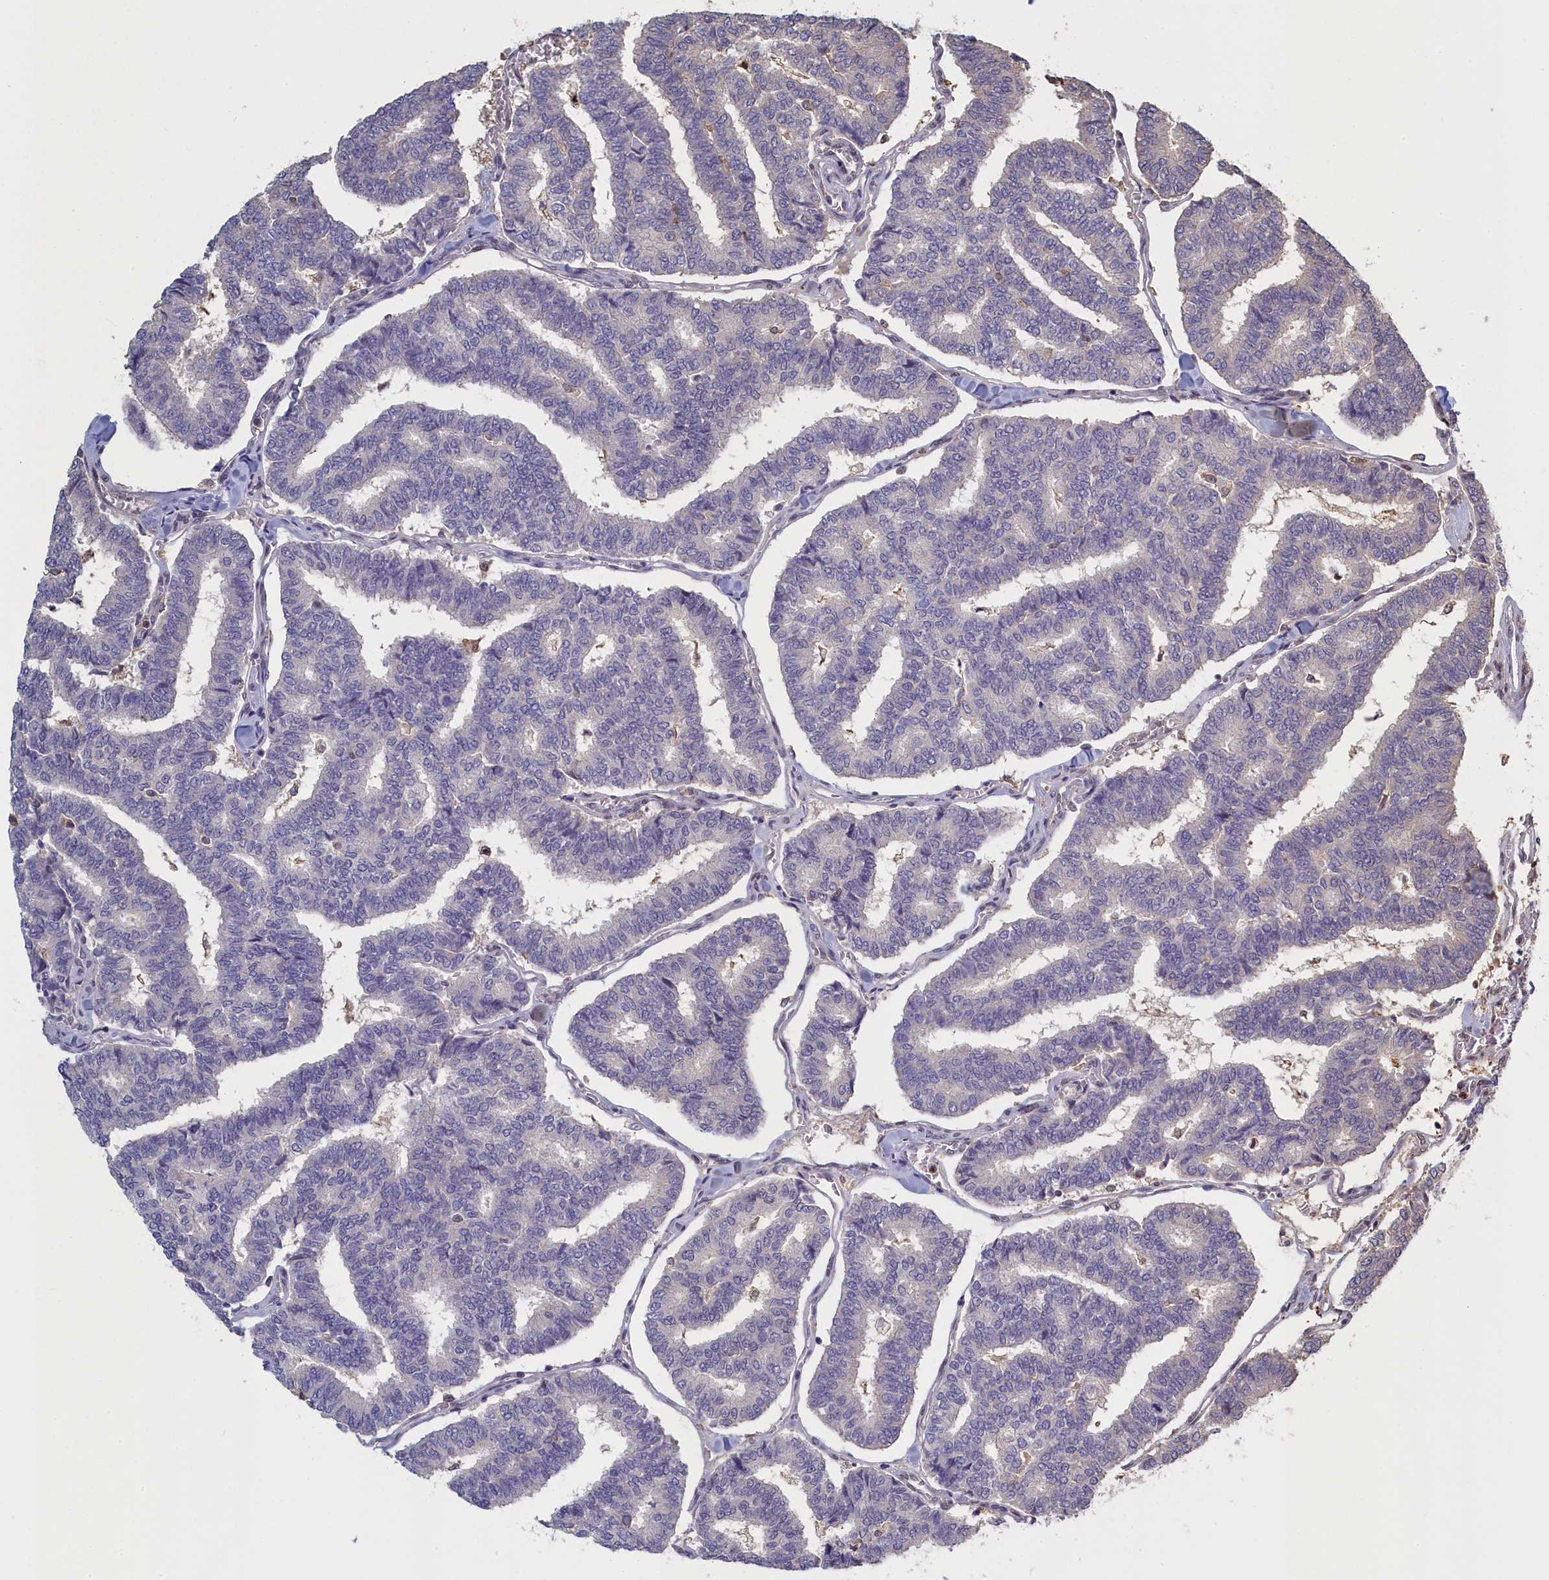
{"staining": {"intensity": "negative", "quantity": "none", "location": "none"}, "tissue": "thyroid cancer", "cell_type": "Tumor cells", "image_type": "cancer", "snomed": [{"axis": "morphology", "description": "Papillary adenocarcinoma, NOS"}, {"axis": "topography", "description": "Thyroid gland"}], "caption": "The histopathology image displays no staining of tumor cells in thyroid cancer (papillary adenocarcinoma).", "gene": "UCHL3", "patient": {"sex": "female", "age": 35}}